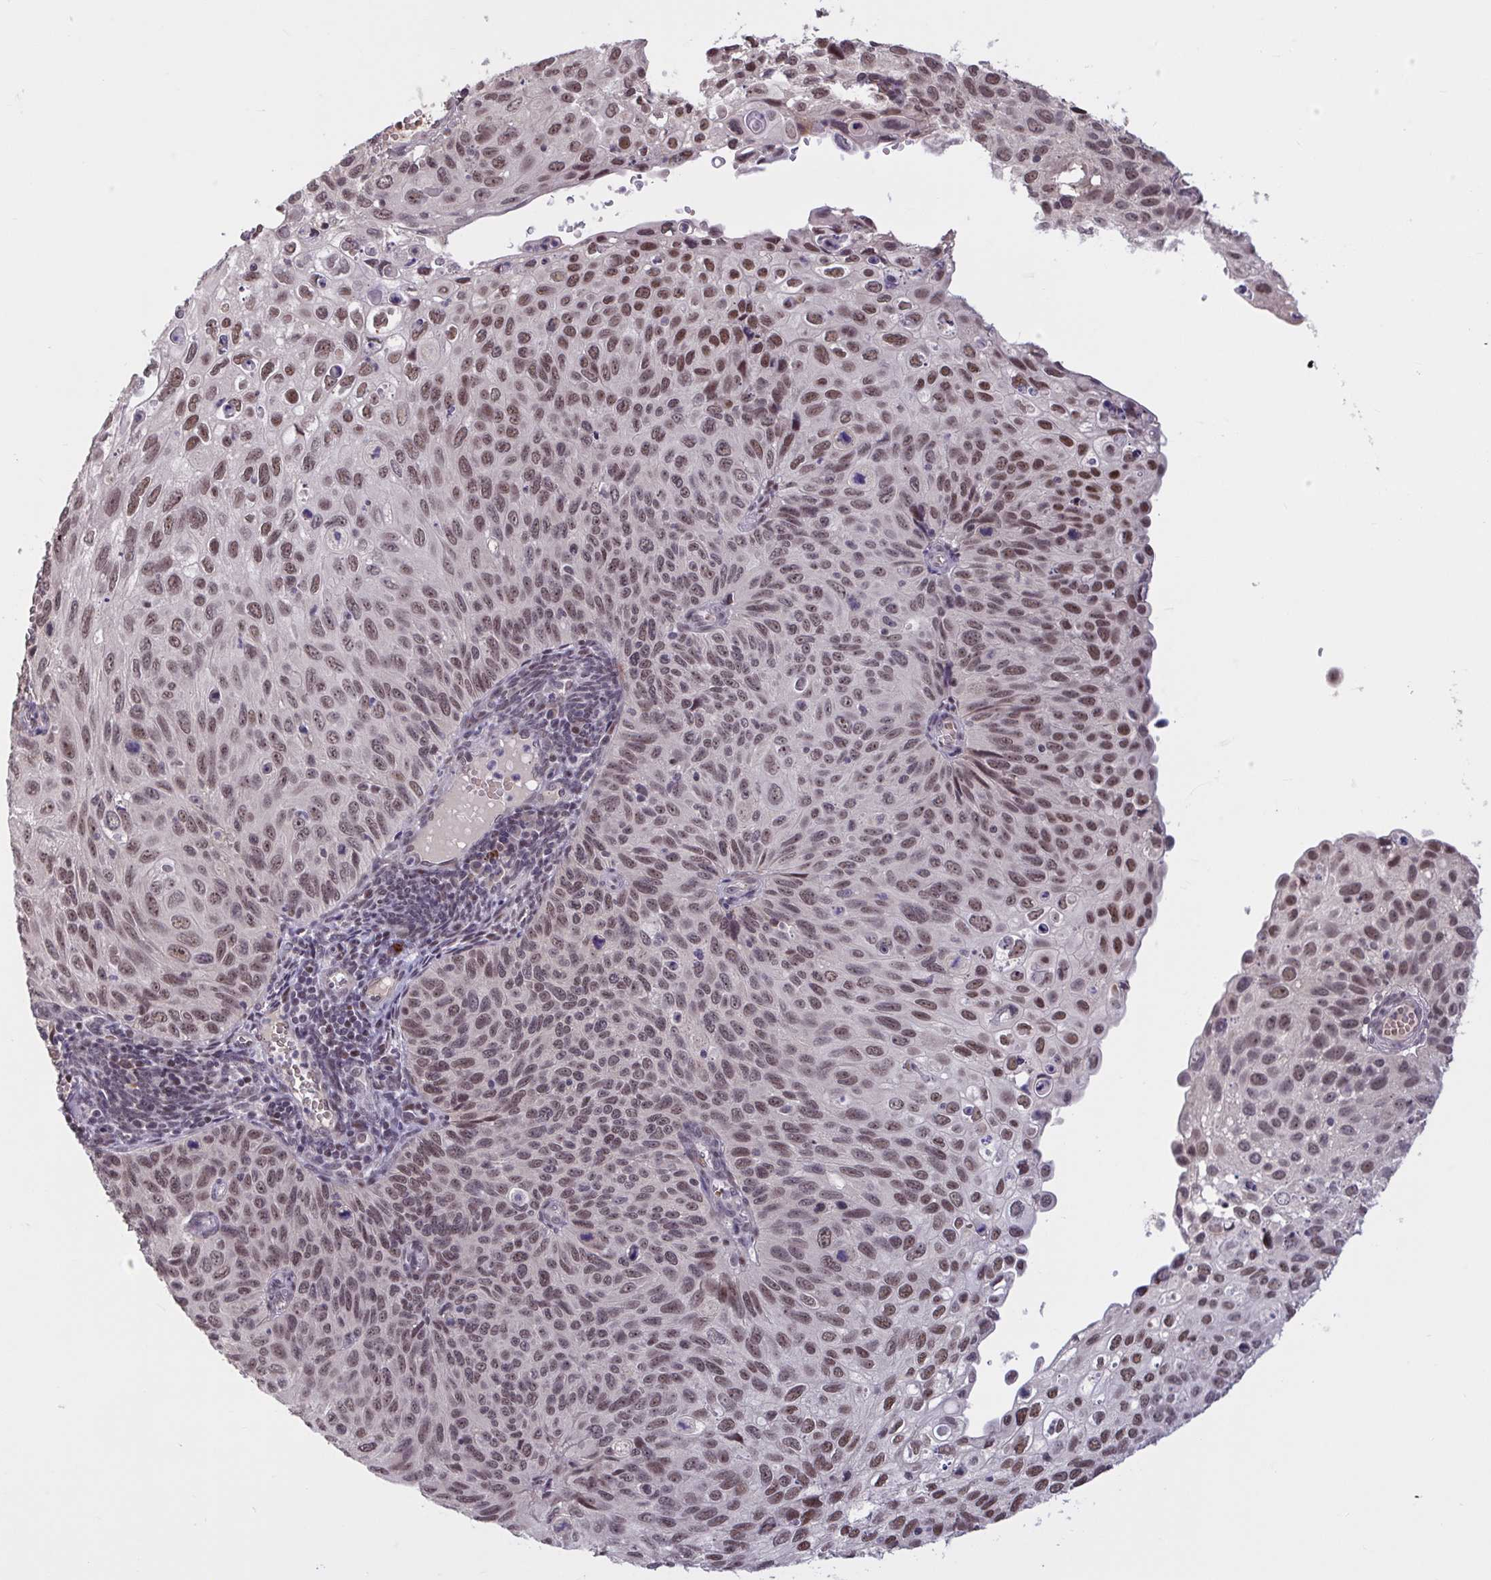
{"staining": {"intensity": "moderate", "quantity": ">75%", "location": "nuclear"}, "tissue": "cervical cancer", "cell_type": "Tumor cells", "image_type": "cancer", "snomed": [{"axis": "morphology", "description": "Squamous cell carcinoma, NOS"}, {"axis": "topography", "description": "Cervix"}], "caption": "Protein expression analysis of human cervical cancer (squamous cell carcinoma) reveals moderate nuclear positivity in approximately >75% of tumor cells. (Brightfield microscopy of DAB IHC at high magnification).", "gene": "ZNF414", "patient": {"sex": "female", "age": 70}}